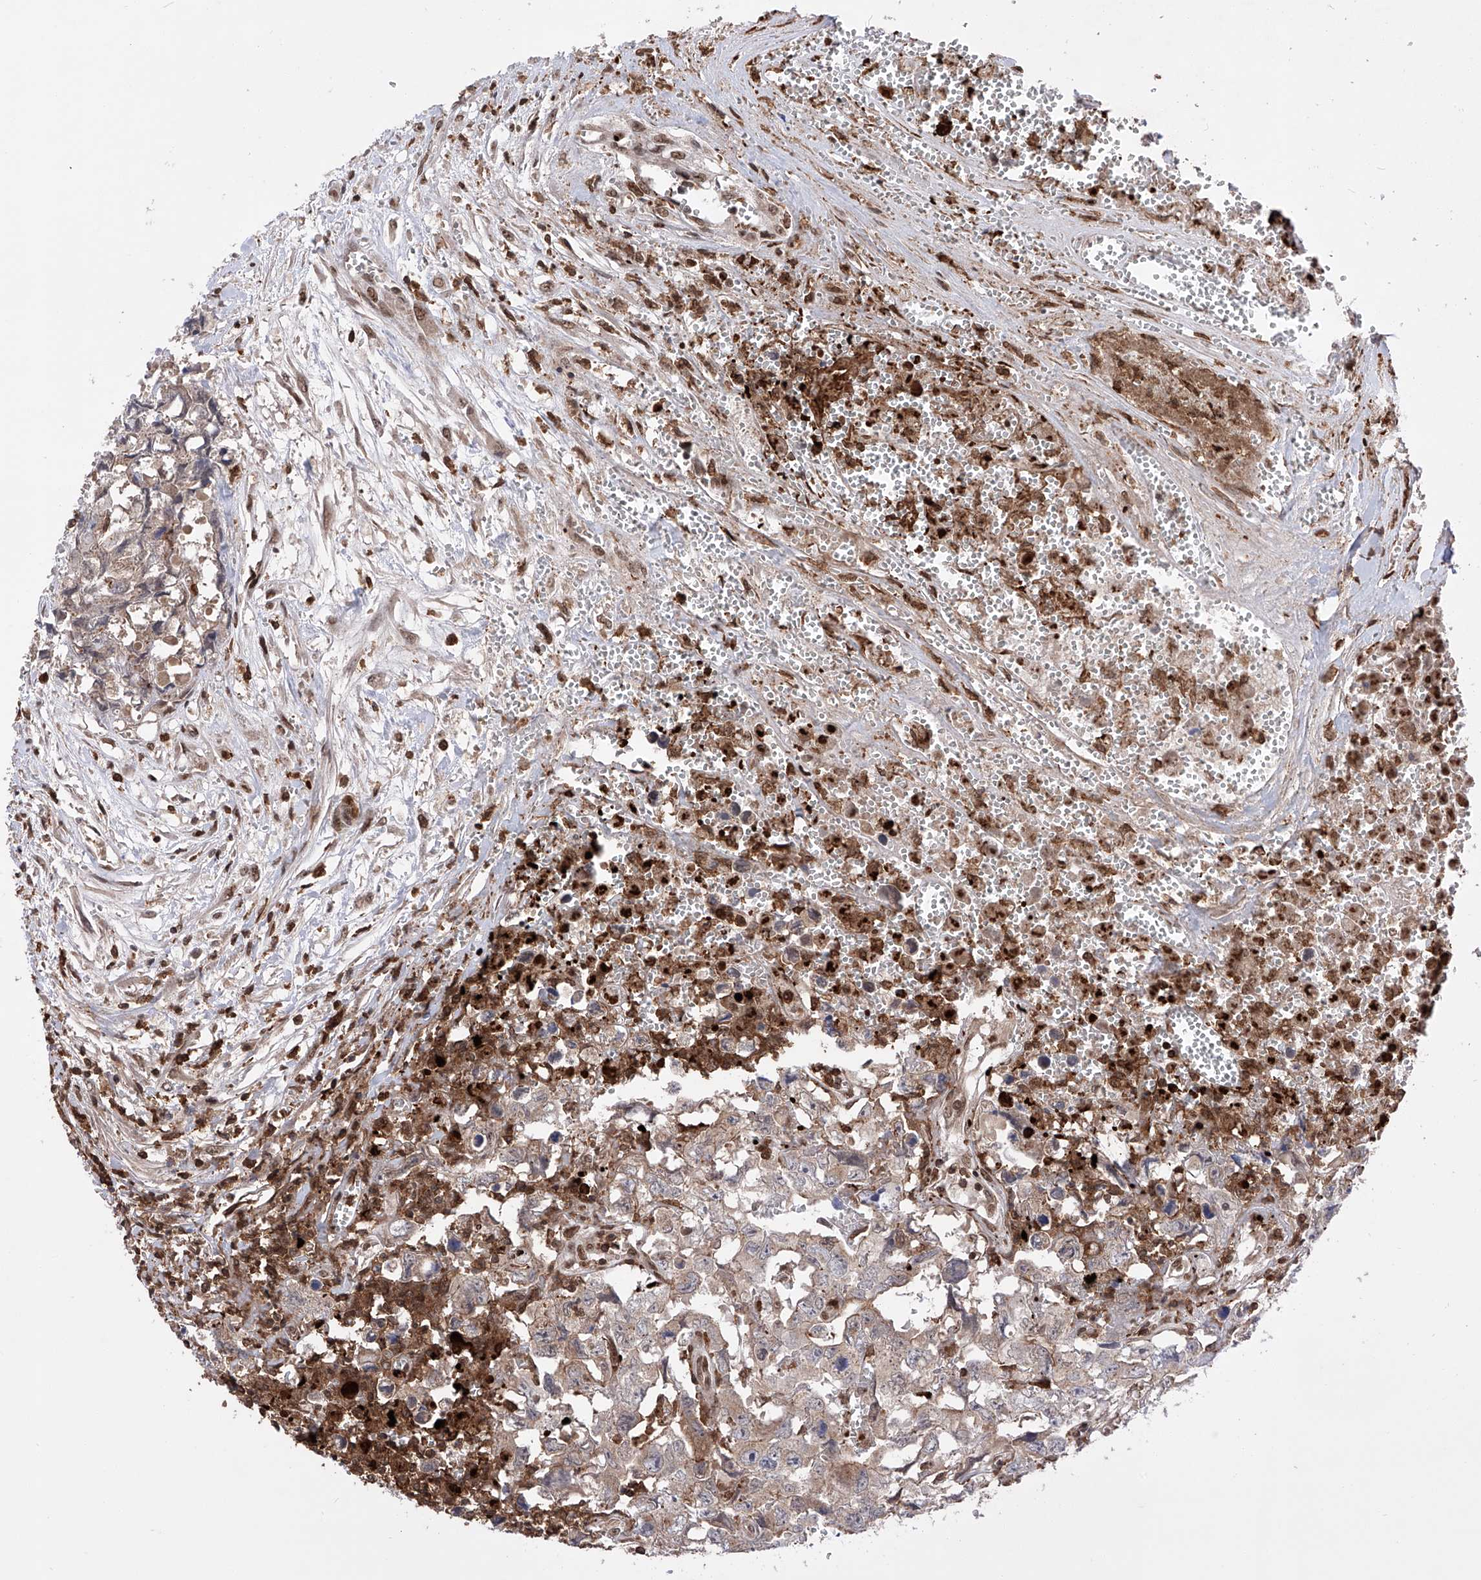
{"staining": {"intensity": "negative", "quantity": "none", "location": "none"}, "tissue": "testis cancer", "cell_type": "Tumor cells", "image_type": "cancer", "snomed": [{"axis": "morphology", "description": "Carcinoma, Embryonal, NOS"}, {"axis": "topography", "description": "Testis"}], "caption": "Embryonal carcinoma (testis) stained for a protein using immunohistochemistry (IHC) displays no staining tumor cells.", "gene": "ZNF280D", "patient": {"sex": "male", "age": 31}}